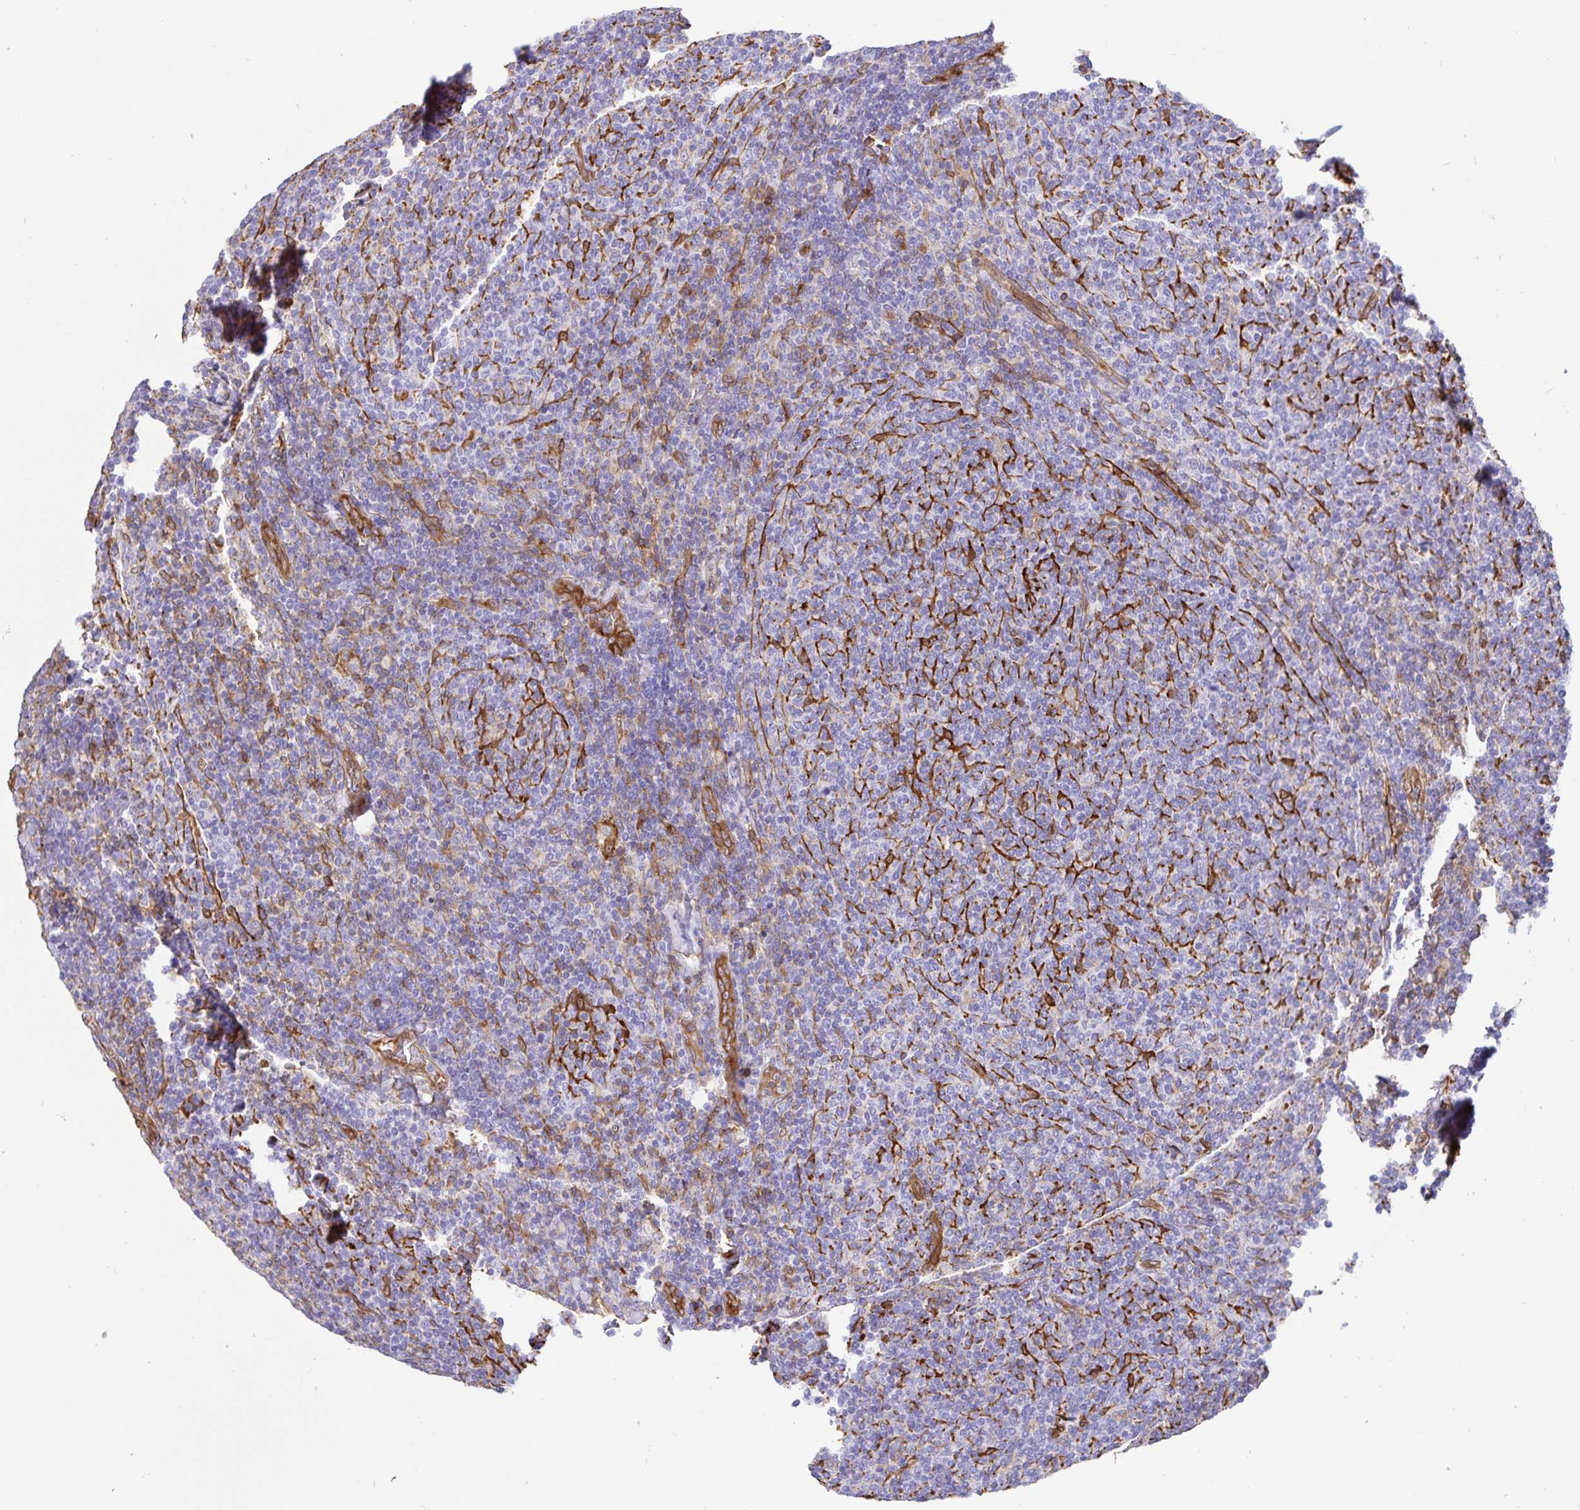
{"staining": {"intensity": "negative", "quantity": "none", "location": "none"}, "tissue": "lymphoma", "cell_type": "Tumor cells", "image_type": "cancer", "snomed": [{"axis": "morphology", "description": "Malignant lymphoma, non-Hodgkin's type, Low grade"}, {"axis": "topography", "description": "Lymph node"}], "caption": "Micrograph shows no significant protein expression in tumor cells of lymphoma.", "gene": "ANXA2", "patient": {"sex": "male", "age": 52}}